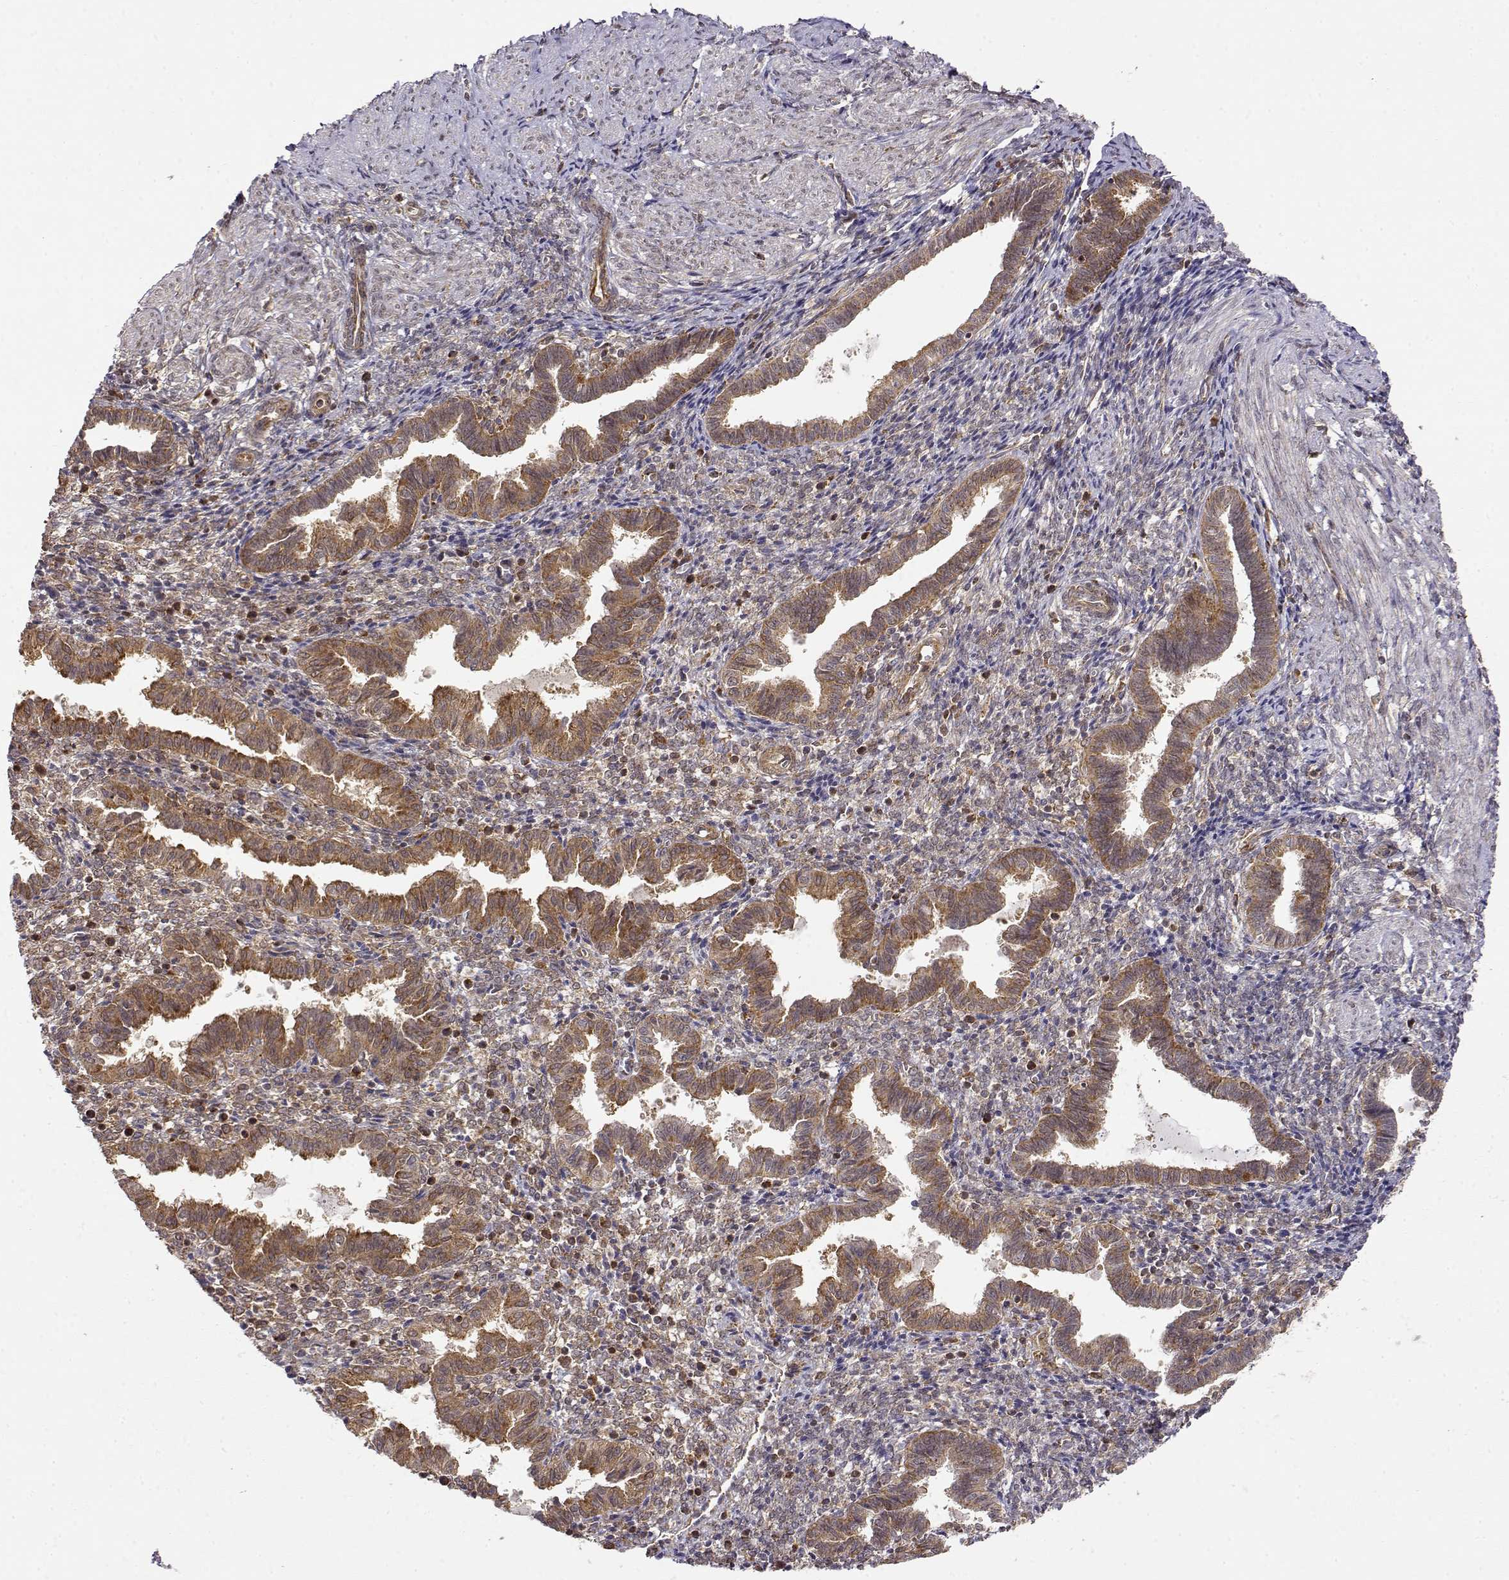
{"staining": {"intensity": "moderate", "quantity": "25%-75%", "location": "cytoplasmic/membranous"}, "tissue": "endometrium", "cell_type": "Cells in endometrial stroma", "image_type": "normal", "snomed": [{"axis": "morphology", "description": "Normal tissue, NOS"}, {"axis": "topography", "description": "Endometrium"}], "caption": "Immunohistochemistry (IHC) staining of unremarkable endometrium, which reveals medium levels of moderate cytoplasmic/membranous staining in about 25%-75% of cells in endometrial stroma indicating moderate cytoplasmic/membranous protein expression. The staining was performed using DAB (brown) for protein detection and nuclei were counterstained in hematoxylin (blue).", "gene": "RNF13", "patient": {"sex": "female", "age": 37}}